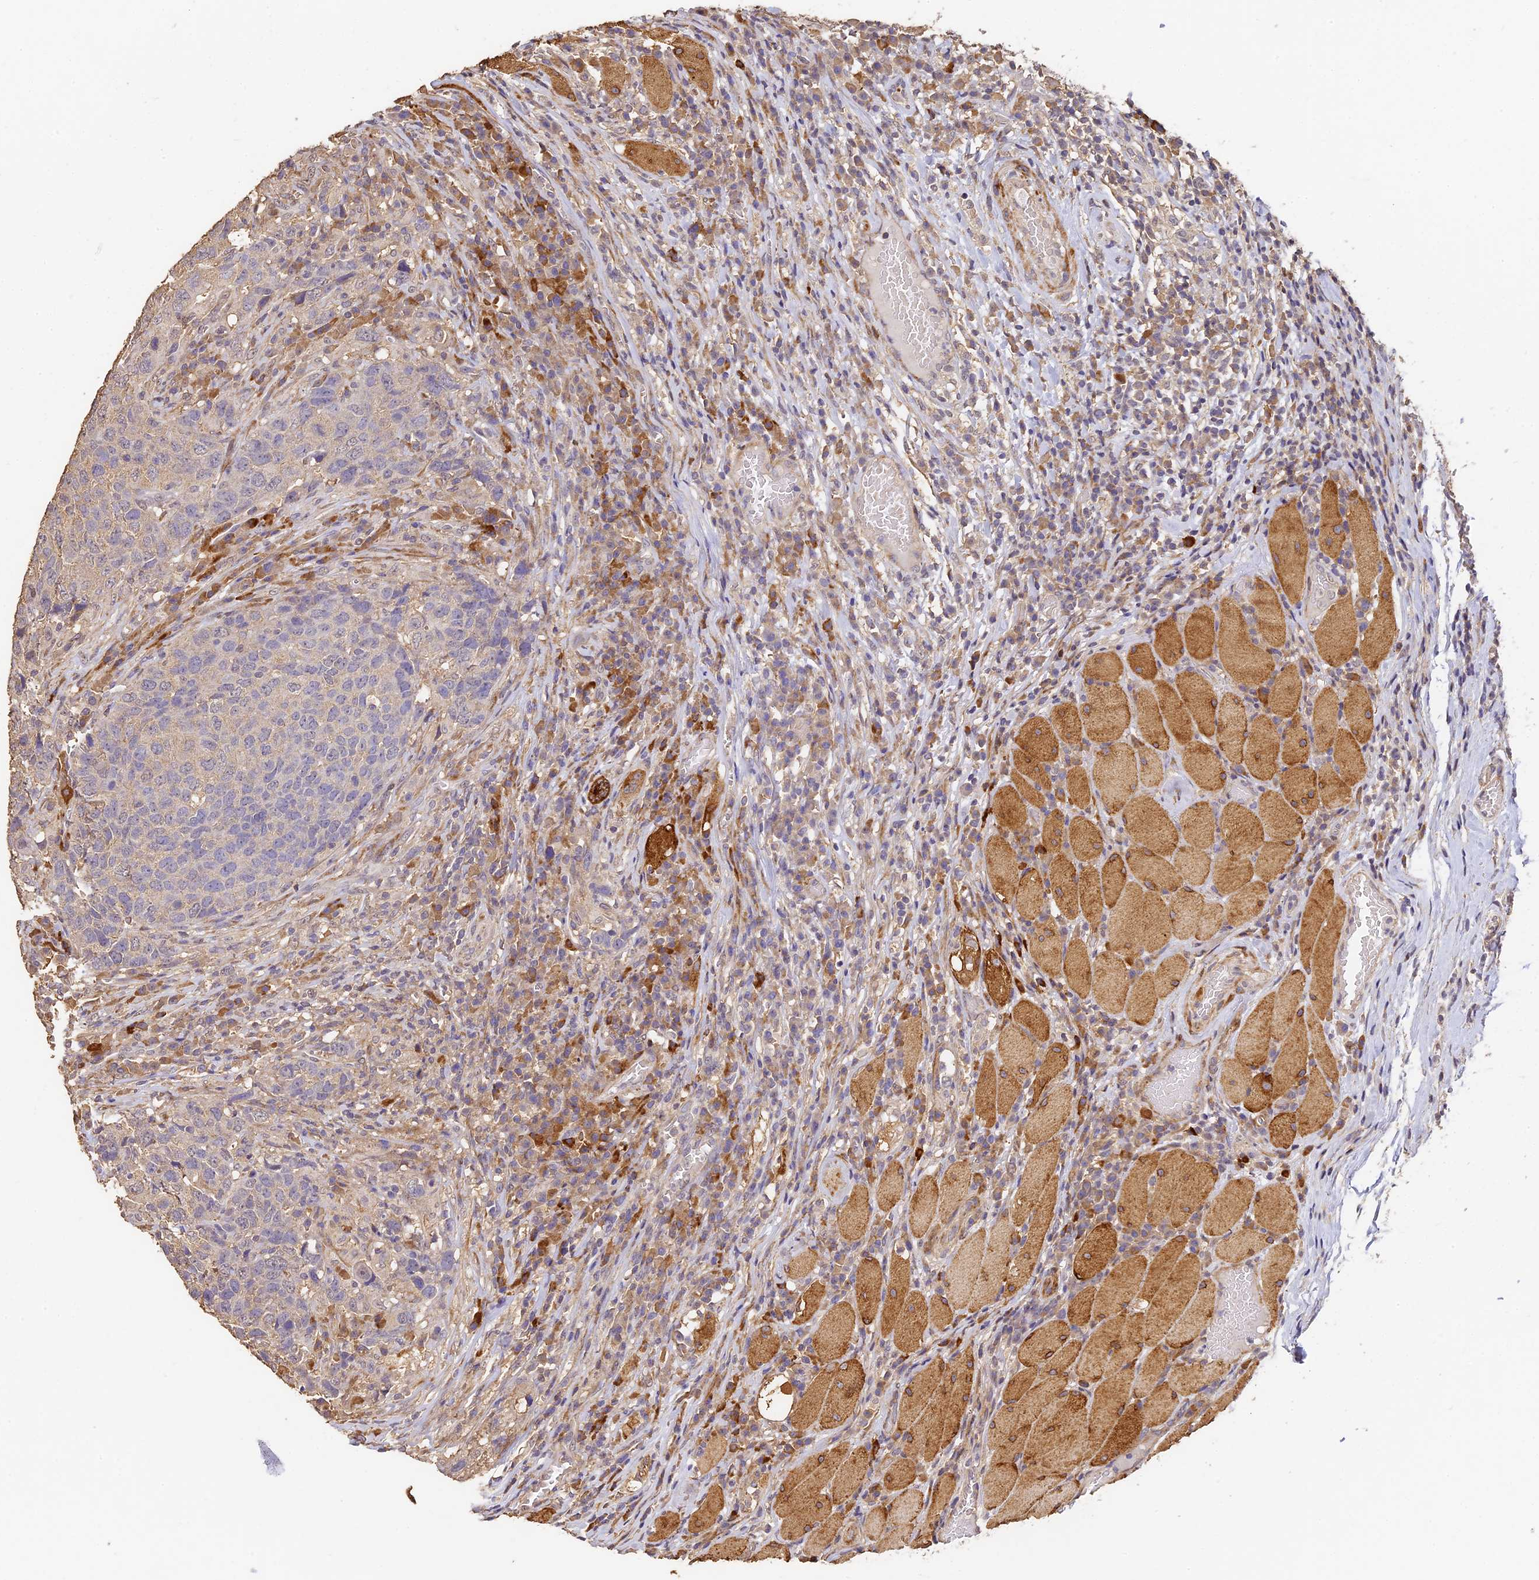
{"staining": {"intensity": "negative", "quantity": "none", "location": "none"}, "tissue": "head and neck cancer", "cell_type": "Tumor cells", "image_type": "cancer", "snomed": [{"axis": "morphology", "description": "Squamous cell carcinoma, NOS"}, {"axis": "topography", "description": "Head-Neck"}], "caption": "The photomicrograph shows no staining of tumor cells in head and neck cancer.", "gene": "SLC11A1", "patient": {"sex": "male", "age": 66}}